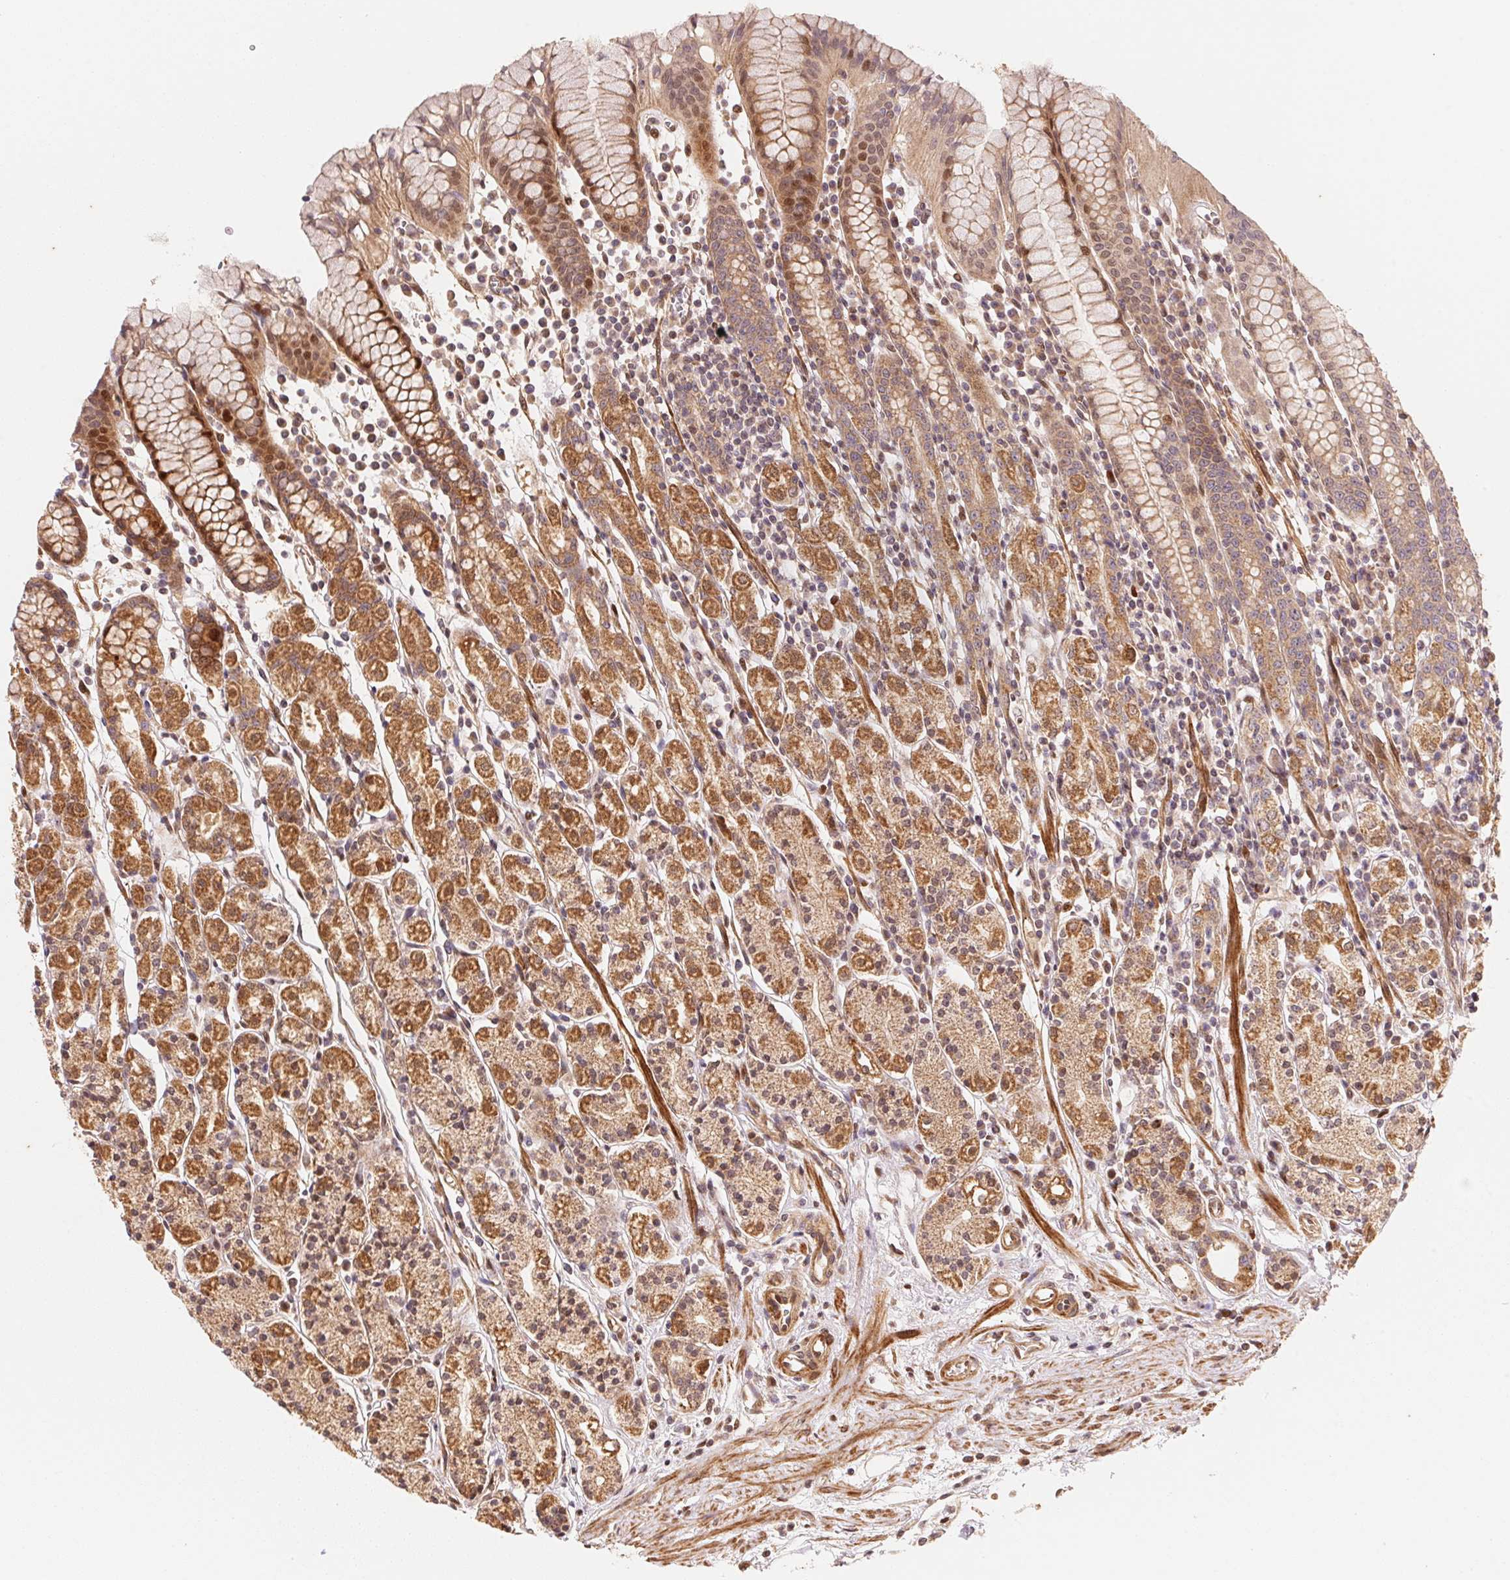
{"staining": {"intensity": "moderate", "quantity": ">75%", "location": "cytoplasmic/membranous,nuclear"}, "tissue": "stomach", "cell_type": "Glandular cells", "image_type": "normal", "snomed": [{"axis": "morphology", "description": "Normal tissue, NOS"}, {"axis": "topography", "description": "Stomach, upper"}, {"axis": "topography", "description": "Stomach"}], "caption": "Protein analysis of unremarkable stomach shows moderate cytoplasmic/membranous,nuclear positivity in approximately >75% of glandular cells.", "gene": "TNIP2", "patient": {"sex": "male", "age": 62}}